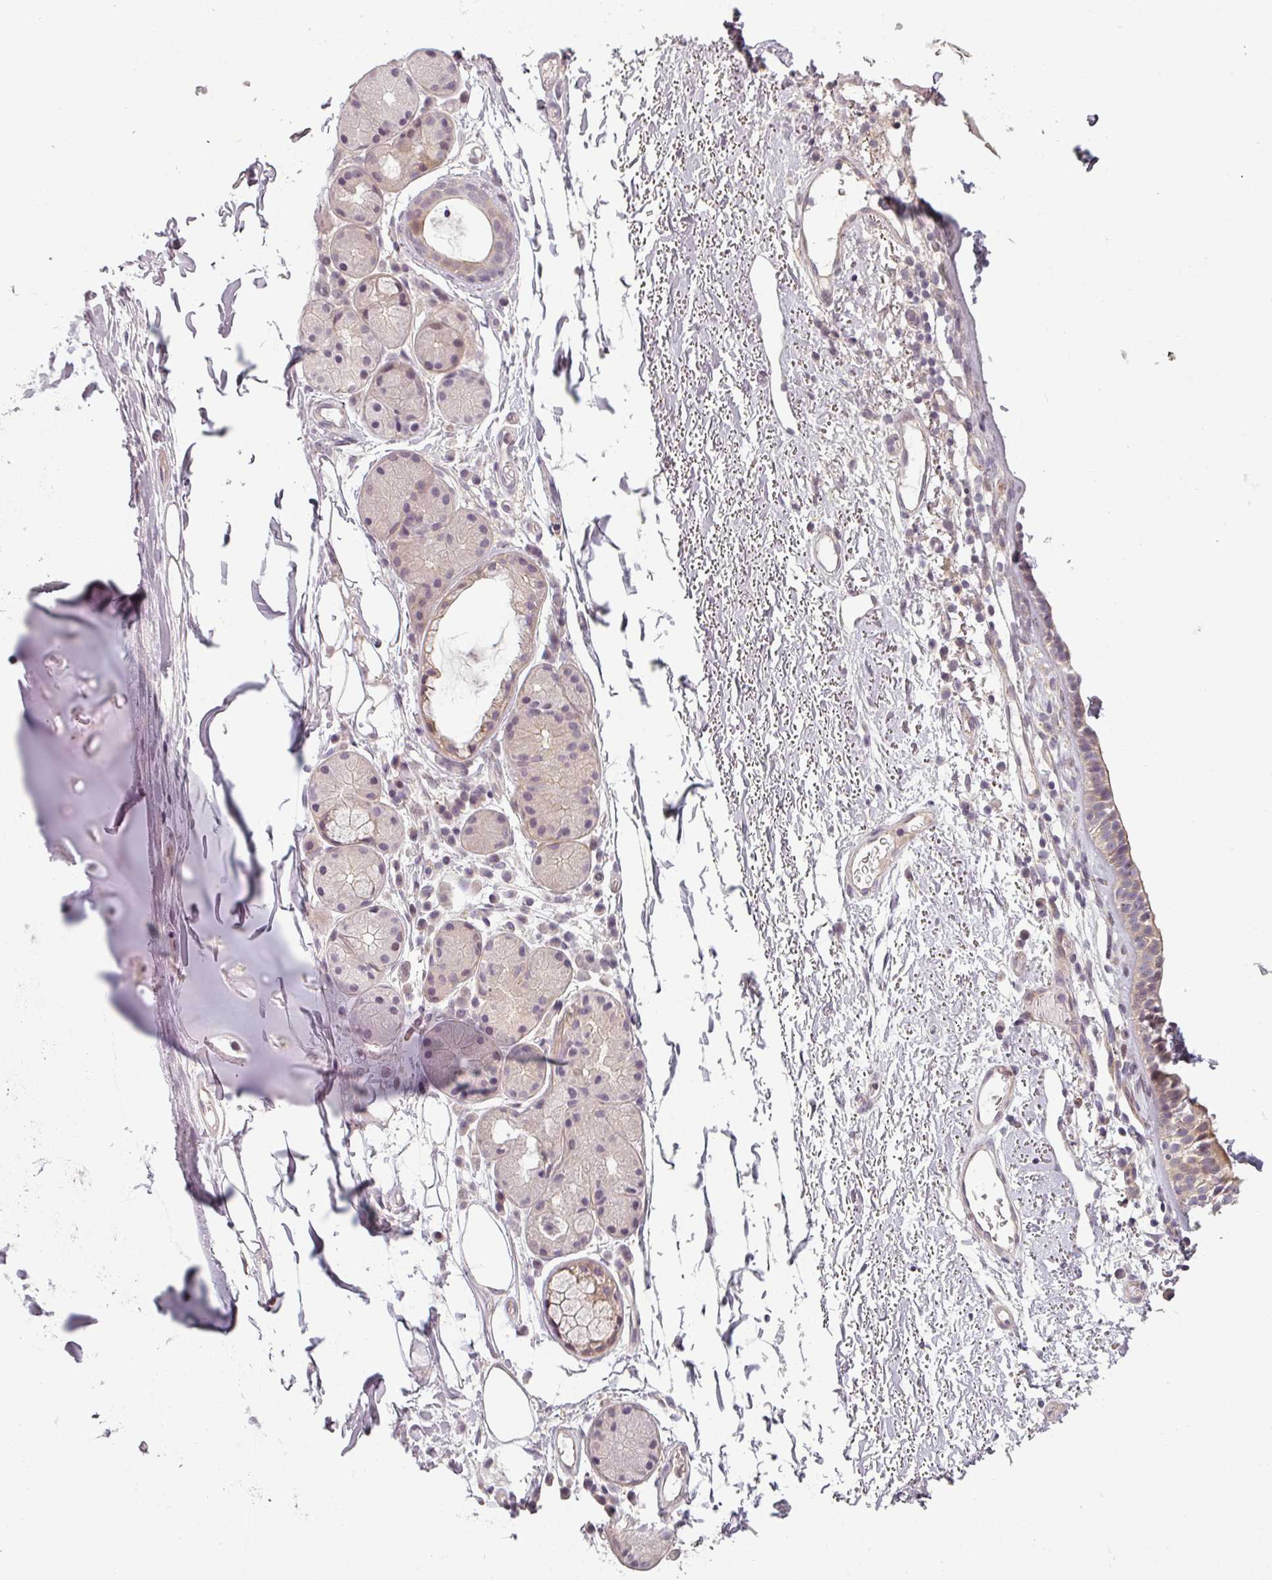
{"staining": {"intensity": "weak", "quantity": "<25%", "location": "cytoplasmic/membranous"}, "tissue": "nasopharynx", "cell_type": "Respiratory epithelial cells", "image_type": "normal", "snomed": [{"axis": "morphology", "description": "Normal tissue, NOS"}, {"axis": "topography", "description": "Cartilage tissue"}, {"axis": "topography", "description": "Nasopharynx"}], "caption": "Immunohistochemistry (IHC) histopathology image of benign nasopharynx: nasopharynx stained with DAB (3,3'-diaminobenzidine) displays no significant protein positivity in respiratory epithelial cells.", "gene": "SLC16A9", "patient": {"sex": "male", "age": 56}}